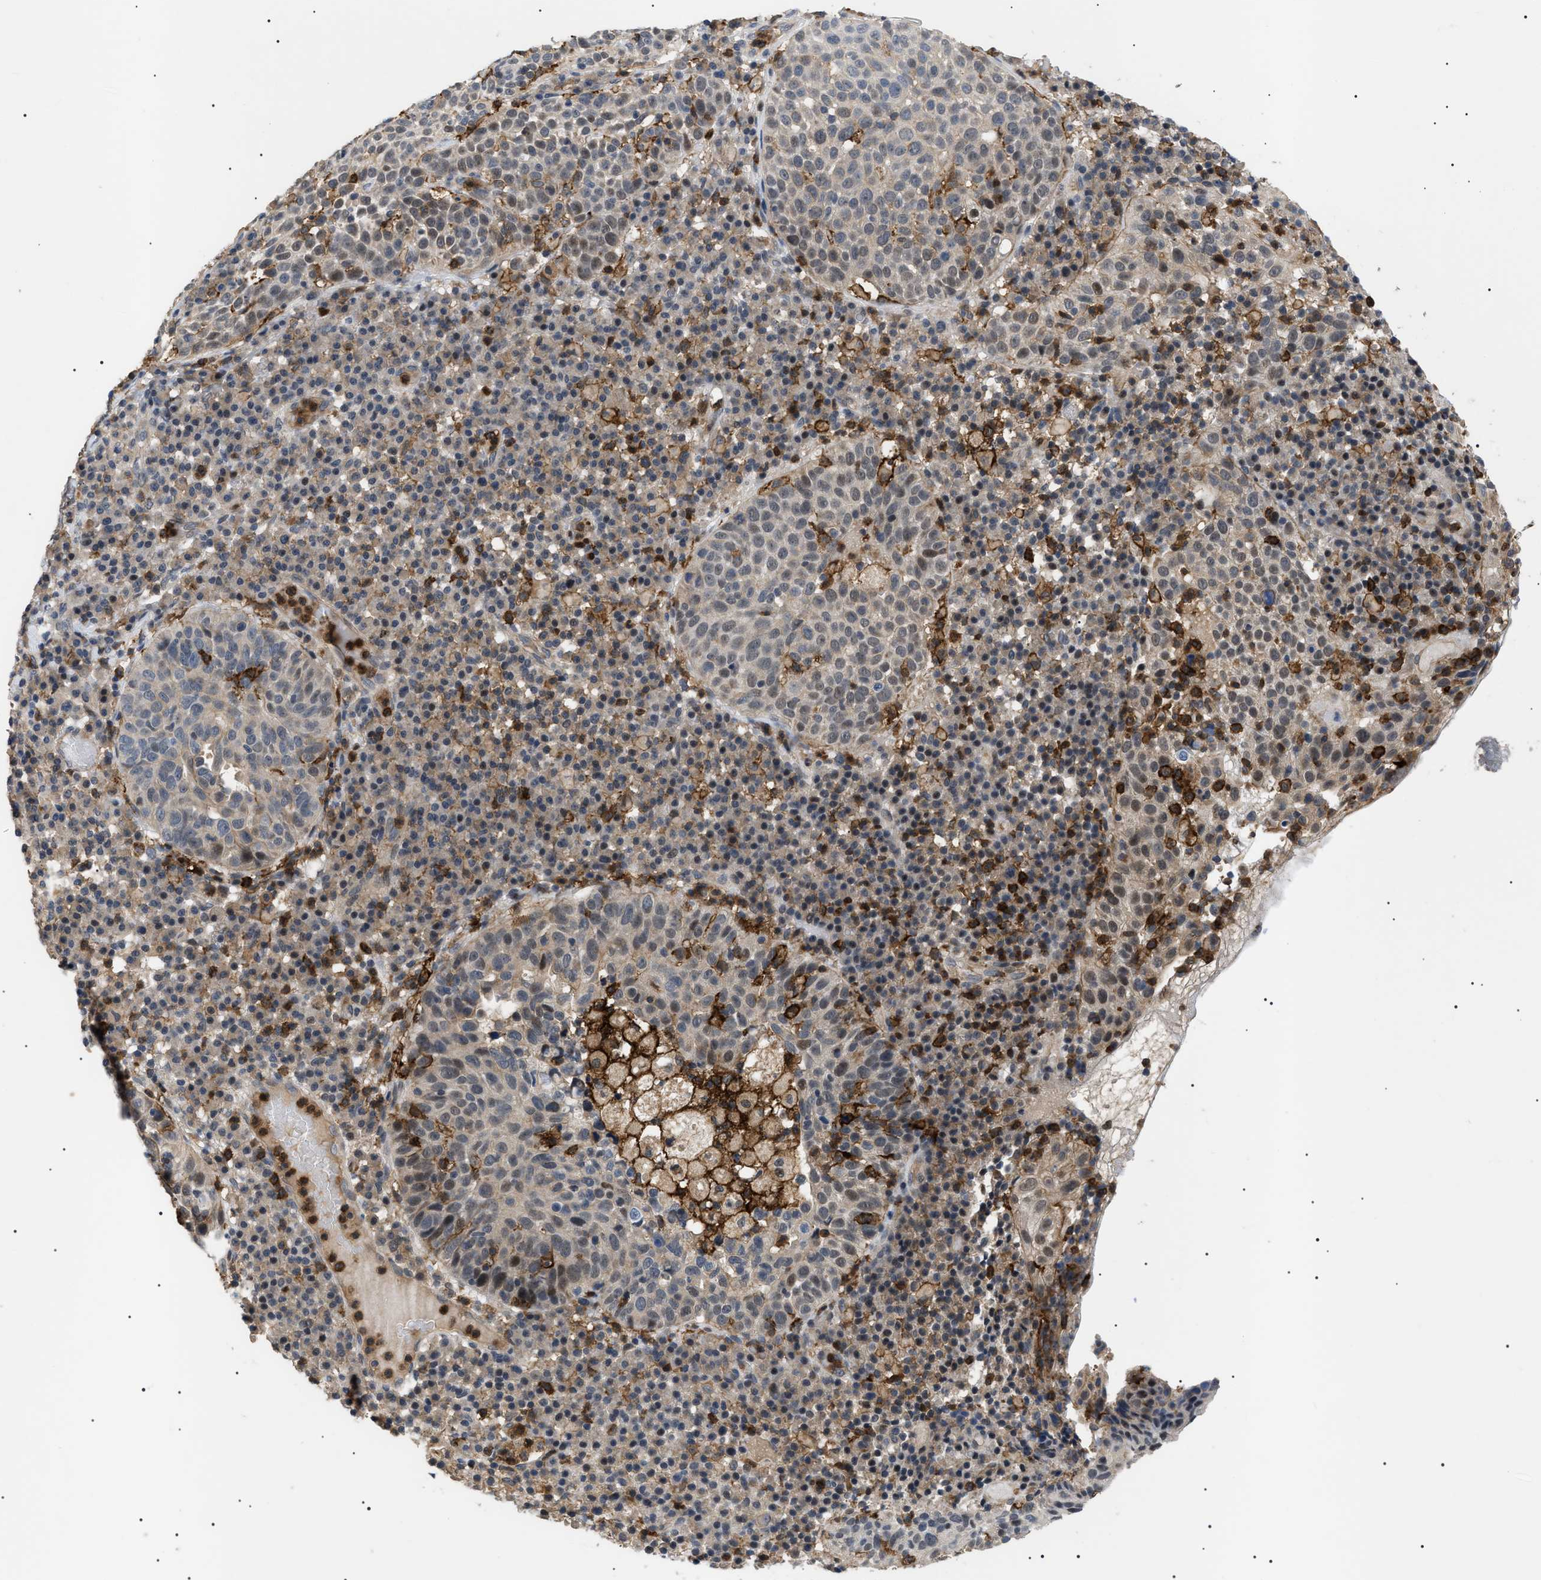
{"staining": {"intensity": "weak", "quantity": ">75%", "location": "cytoplasmic/membranous"}, "tissue": "skin cancer", "cell_type": "Tumor cells", "image_type": "cancer", "snomed": [{"axis": "morphology", "description": "Squamous cell carcinoma in situ, NOS"}, {"axis": "morphology", "description": "Squamous cell carcinoma, NOS"}, {"axis": "topography", "description": "Skin"}], "caption": "Skin cancer (squamous cell carcinoma in situ) stained for a protein (brown) displays weak cytoplasmic/membranous positive positivity in about >75% of tumor cells.", "gene": "CD300A", "patient": {"sex": "male", "age": 93}}